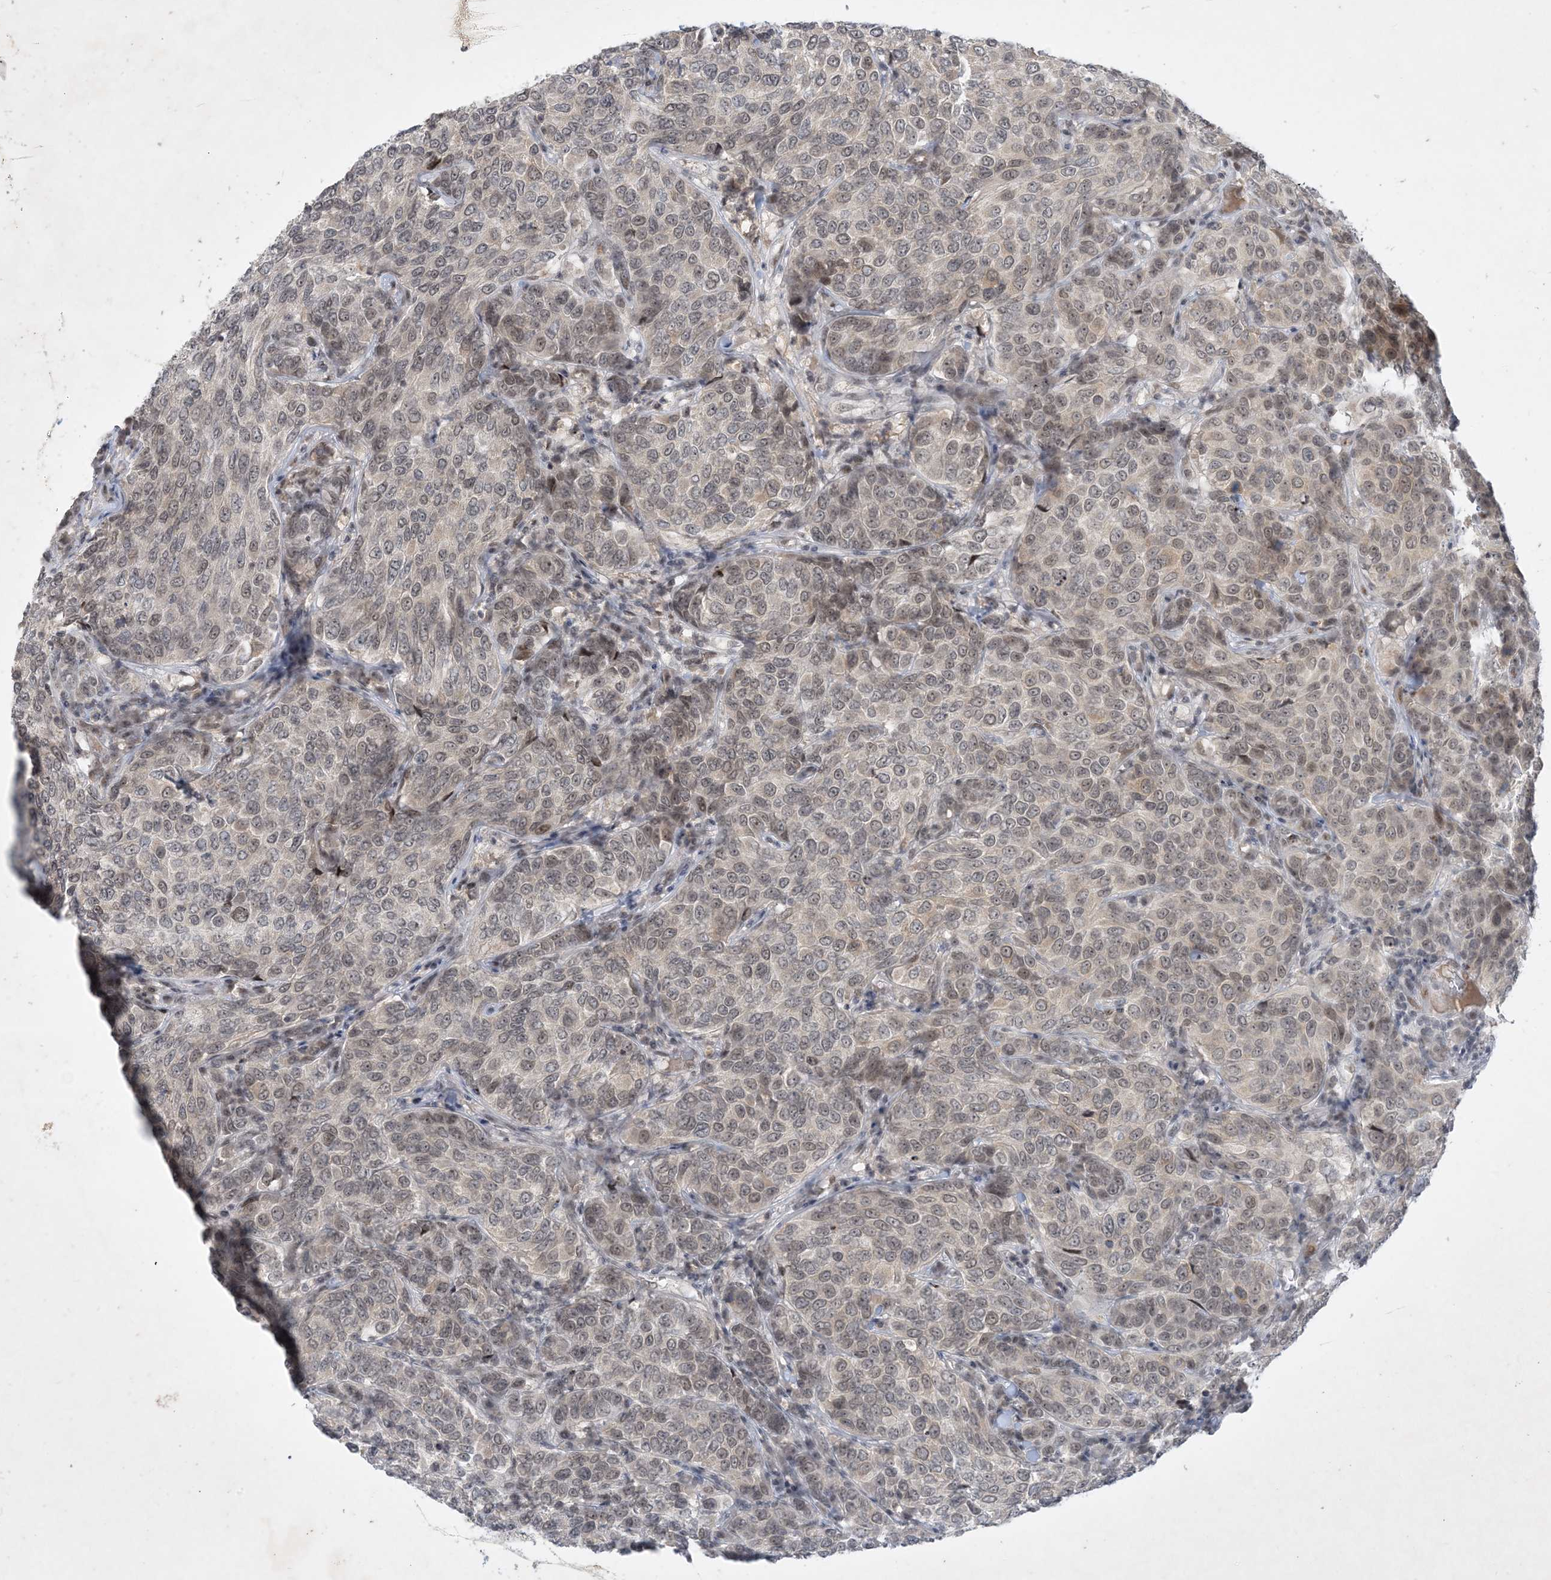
{"staining": {"intensity": "weak", "quantity": ">75%", "location": "nuclear"}, "tissue": "breast cancer", "cell_type": "Tumor cells", "image_type": "cancer", "snomed": [{"axis": "morphology", "description": "Duct carcinoma"}, {"axis": "topography", "description": "Breast"}], "caption": "Brown immunohistochemical staining in human breast intraductal carcinoma demonstrates weak nuclear expression in approximately >75% of tumor cells. Nuclei are stained in blue.", "gene": "ZNF674", "patient": {"sex": "female", "age": 55}}